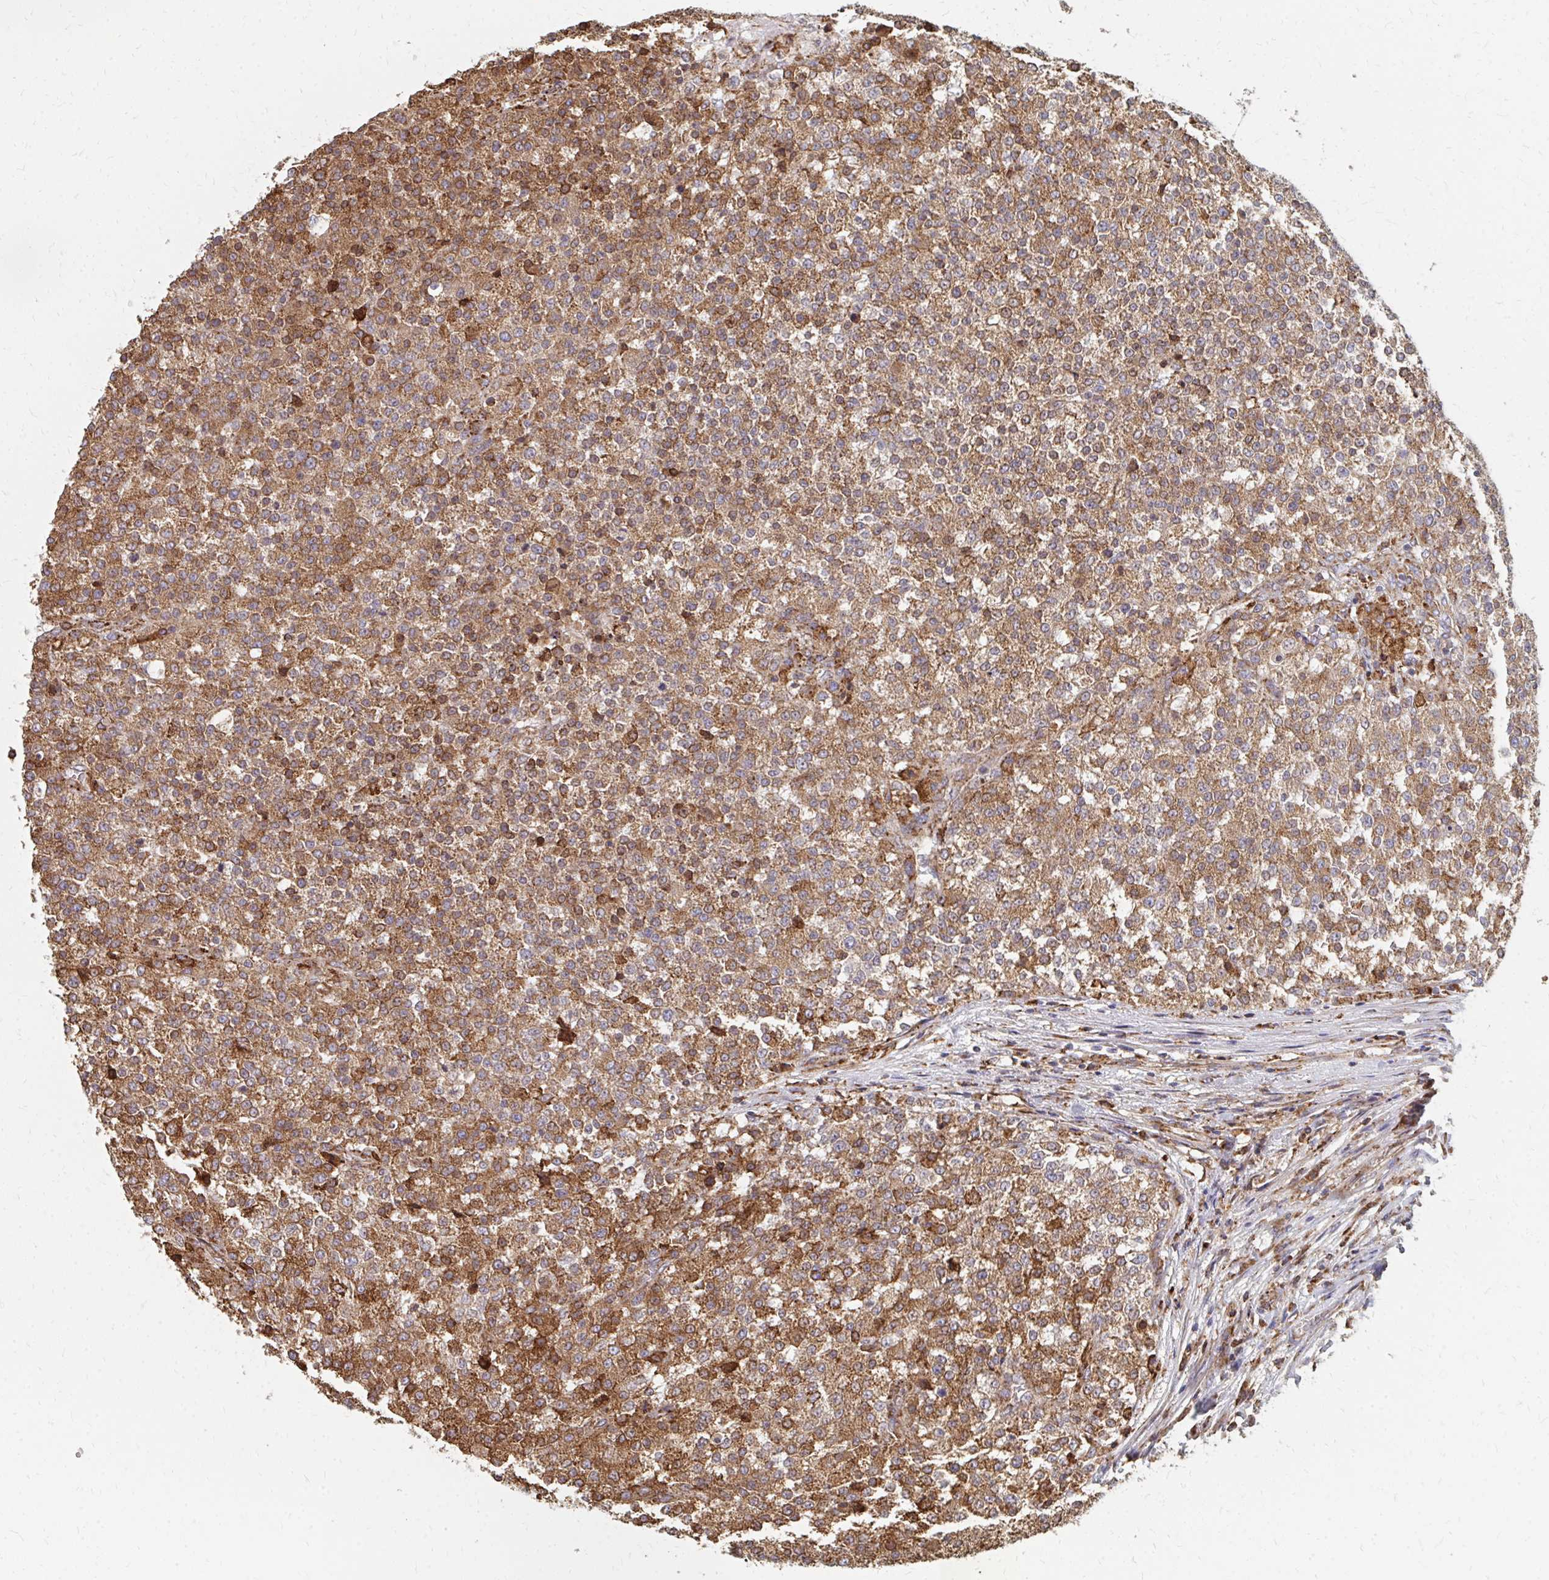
{"staining": {"intensity": "moderate", "quantity": ">75%", "location": "cytoplasmic/membranous"}, "tissue": "testis cancer", "cell_type": "Tumor cells", "image_type": "cancer", "snomed": [{"axis": "morphology", "description": "Seminoma, NOS"}, {"axis": "topography", "description": "Testis"}], "caption": "Protein staining of testis cancer (seminoma) tissue demonstrates moderate cytoplasmic/membranous staining in approximately >75% of tumor cells.", "gene": "PPP1R13L", "patient": {"sex": "male", "age": 59}}